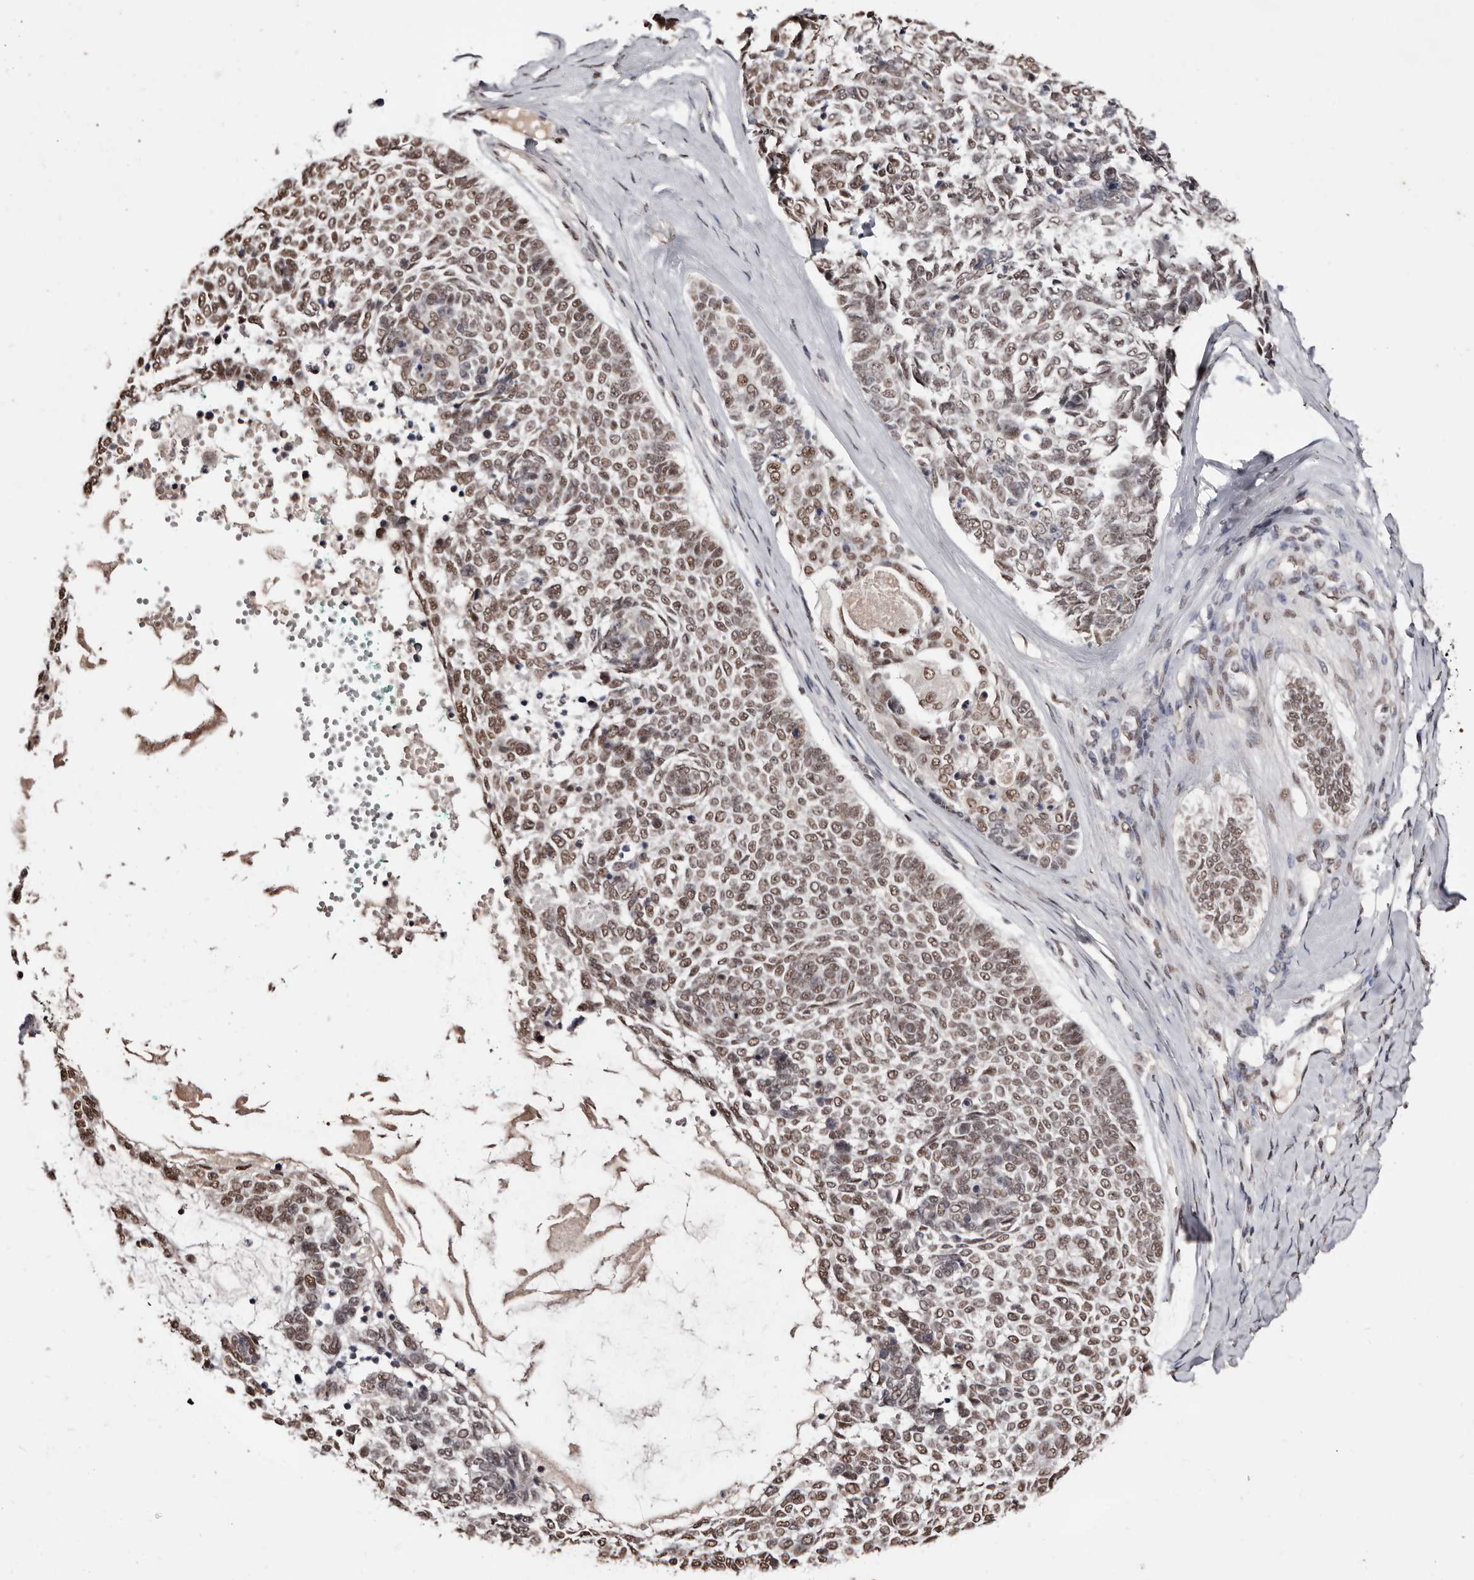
{"staining": {"intensity": "moderate", "quantity": ">75%", "location": "nuclear"}, "tissue": "skin cancer", "cell_type": "Tumor cells", "image_type": "cancer", "snomed": [{"axis": "morphology", "description": "Basal cell carcinoma"}, {"axis": "topography", "description": "Skin"}], "caption": "A brown stain highlights moderate nuclear staining of a protein in human skin cancer (basal cell carcinoma) tumor cells. (DAB (3,3'-diaminobenzidine) IHC, brown staining for protein, blue staining for nuclei).", "gene": "BICRAL", "patient": {"sex": "female", "age": 81}}